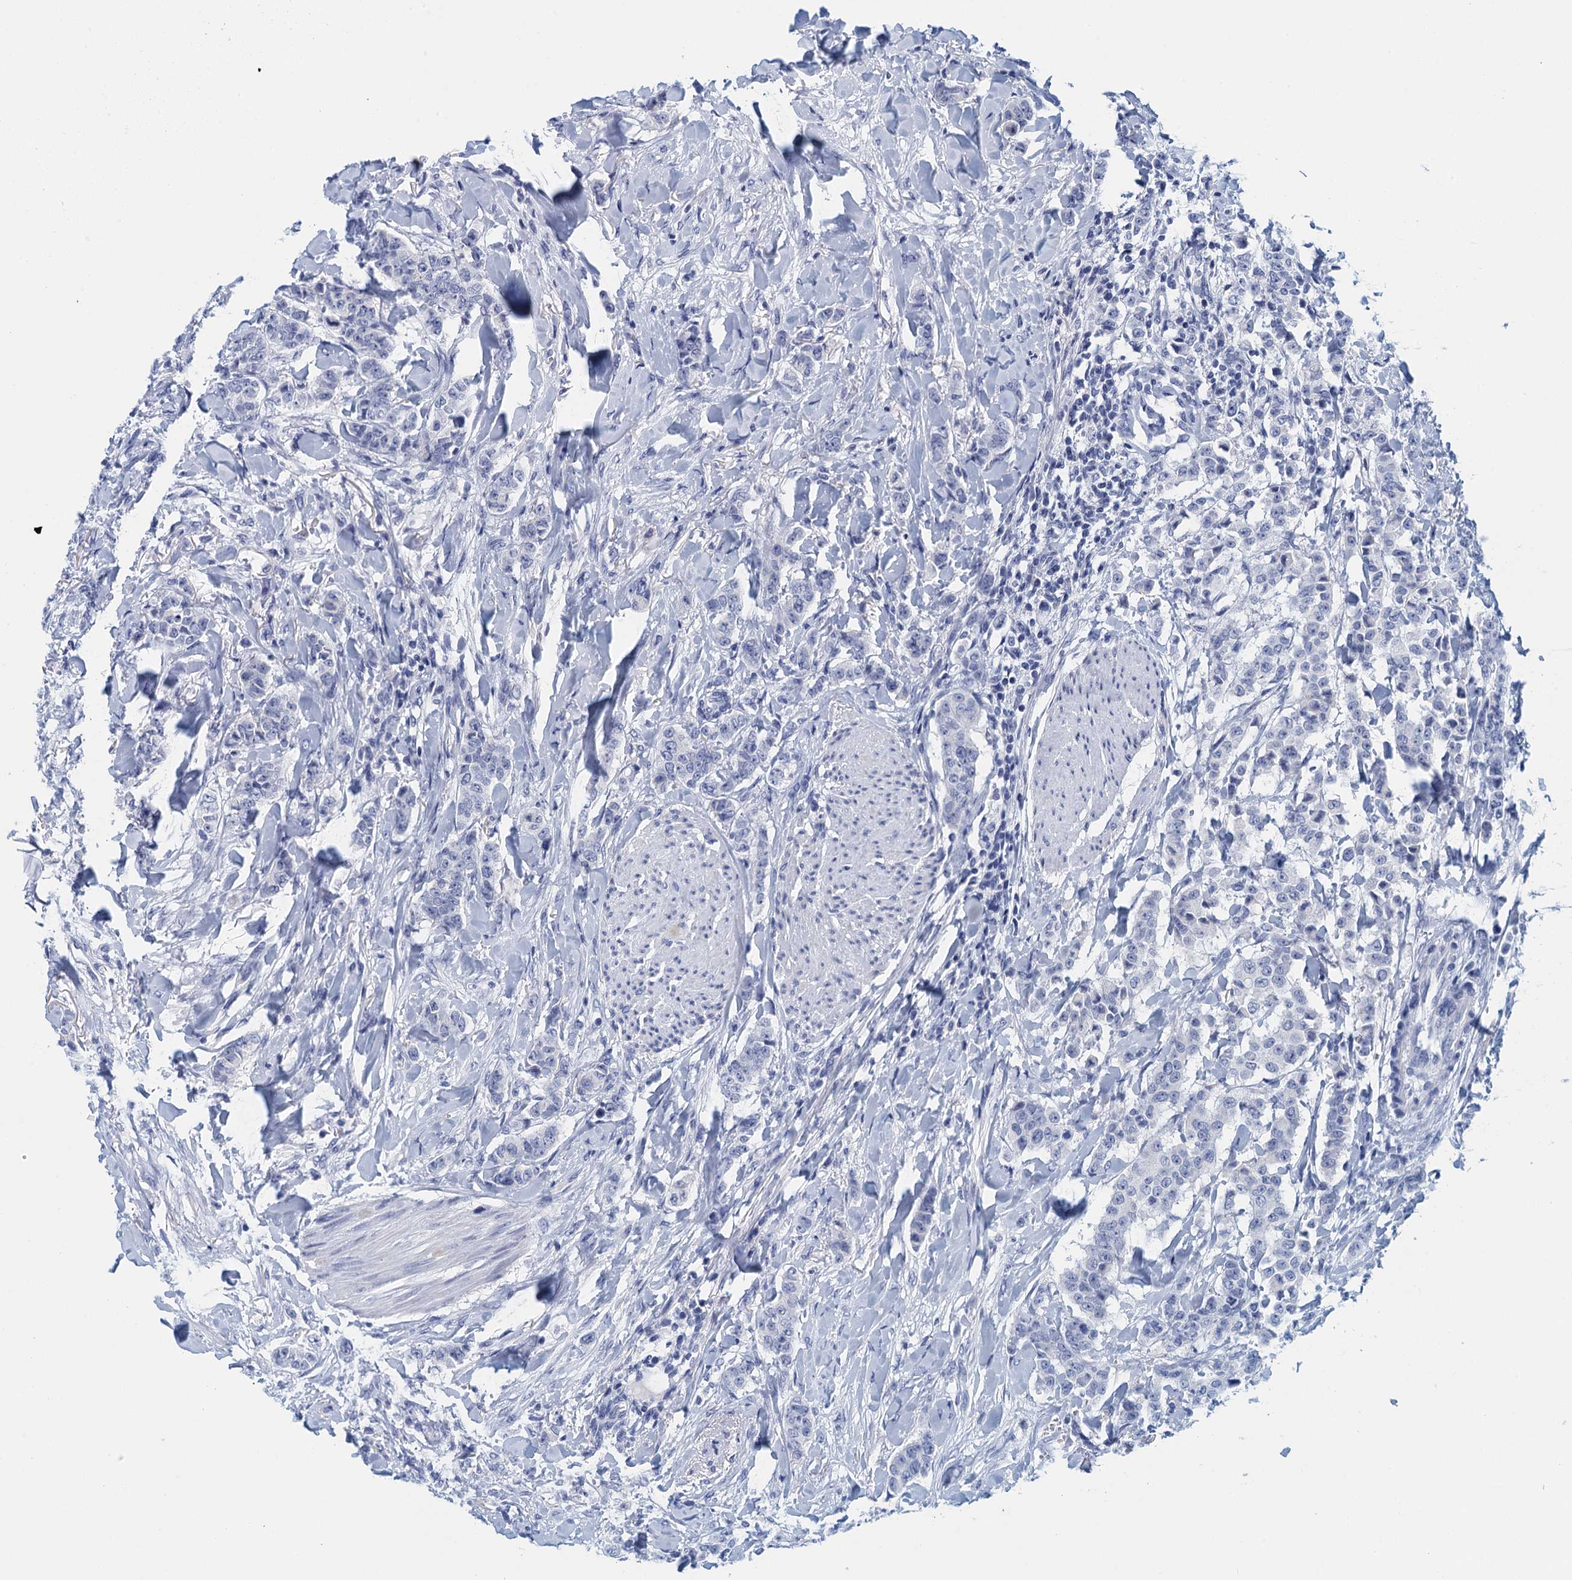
{"staining": {"intensity": "negative", "quantity": "none", "location": "none"}, "tissue": "breast cancer", "cell_type": "Tumor cells", "image_type": "cancer", "snomed": [{"axis": "morphology", "description": "Duct carcinoma"}, {"axis": "topography", "description": "Breast"}], "caption": "A histopathology image of breast intraductal carcinoma stained for a protein demonstrates no brown staining in tumor cells. The staining is performed using DAB brown chromogen with nuclei counter-stained in using hematoxylin.", "gene": "CYP51A1", "patient": {"sex": "female", "age": 40}}